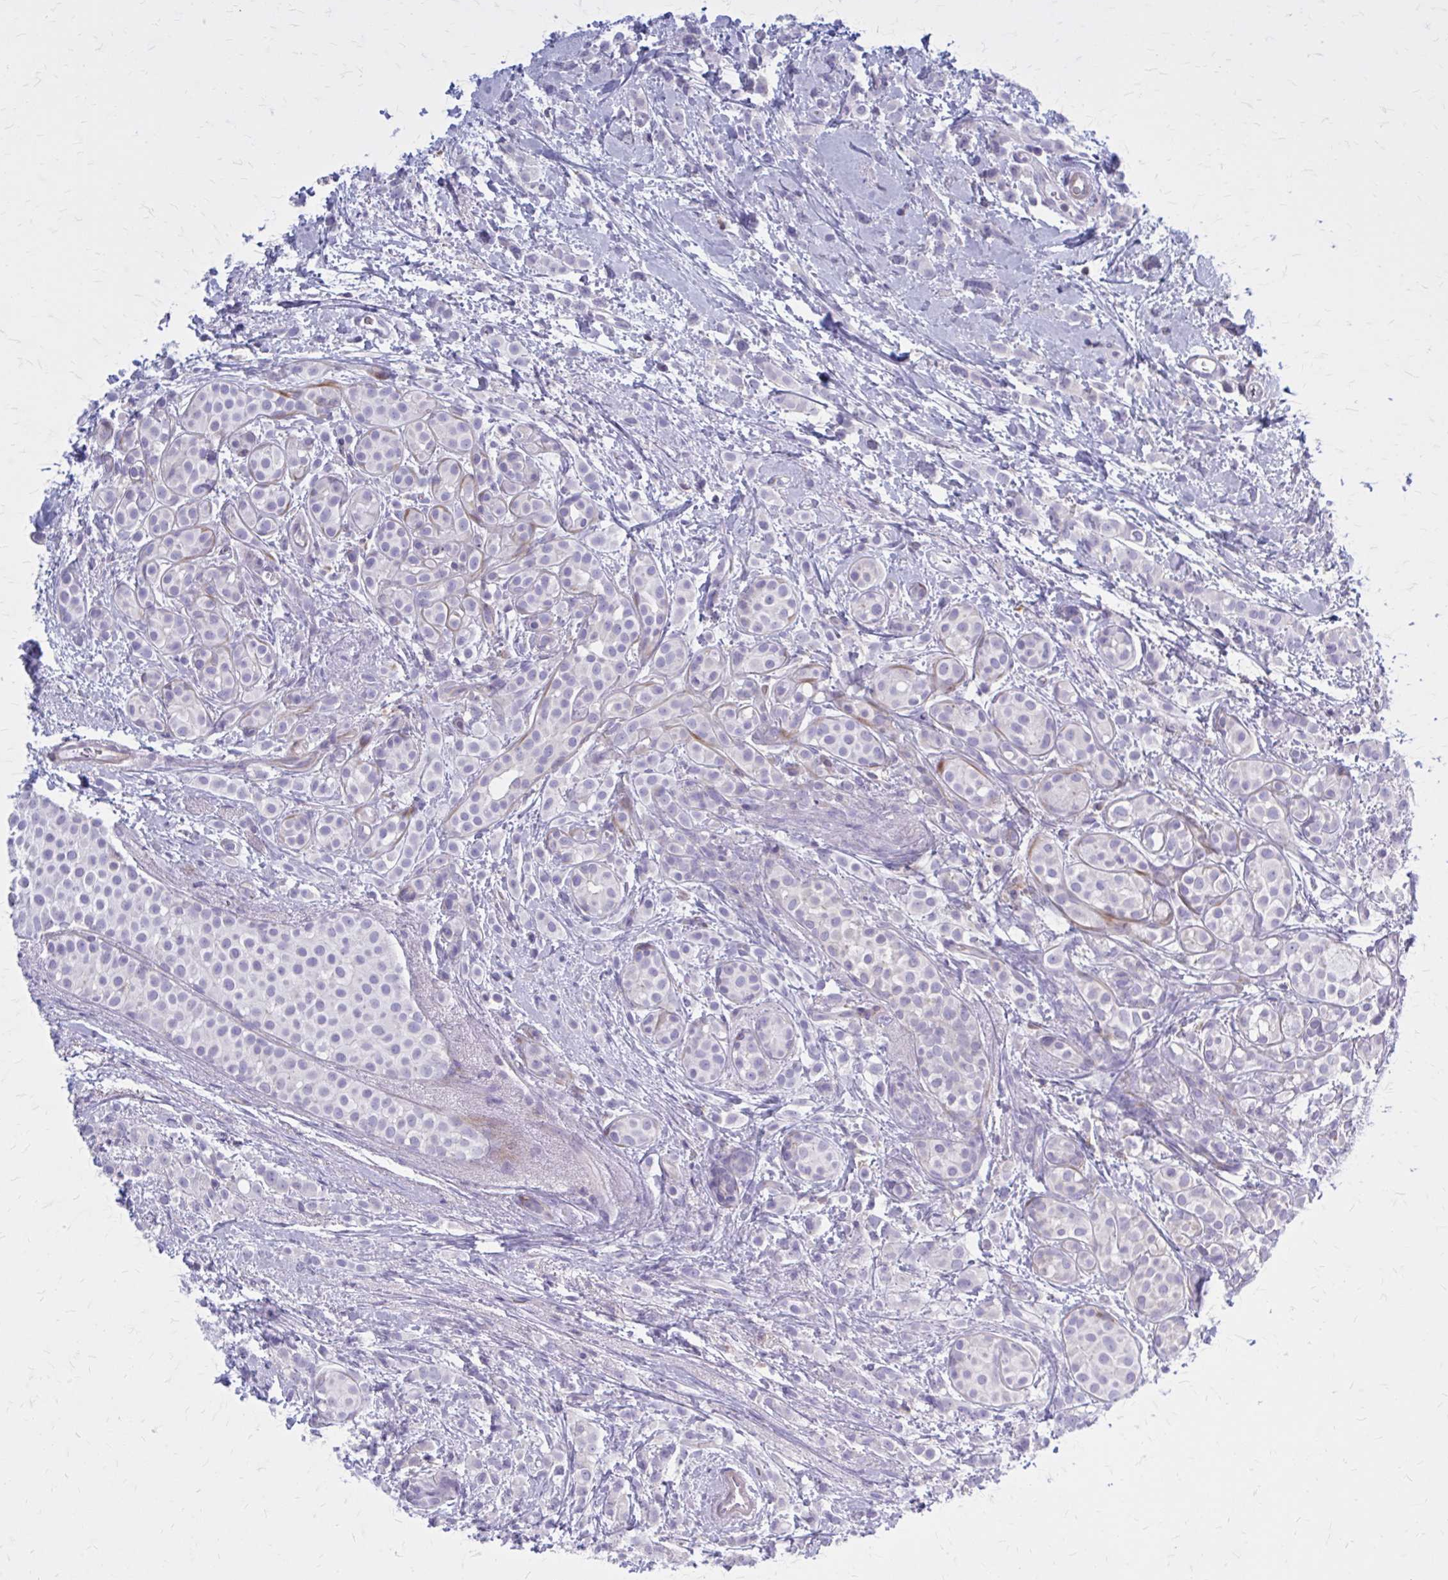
{"staining": {"intensity": "negative", "quantity": "none", "location": "none"}, "tissue": "breast cancer", "cell_type": "Tumor cells", "image_type": "cancer", "snomed": [{"axis": "morphology", "description": "Lobular carcinoma"}, {"axis": "topography", "description": "Breast"}], "caption": "Immunohistochemistry of breast cancer (lobular carcinoma) displays no staining in tumor cells.", "gene": "PITPNM1", "patient": {"sex": "female", "age": 68}}